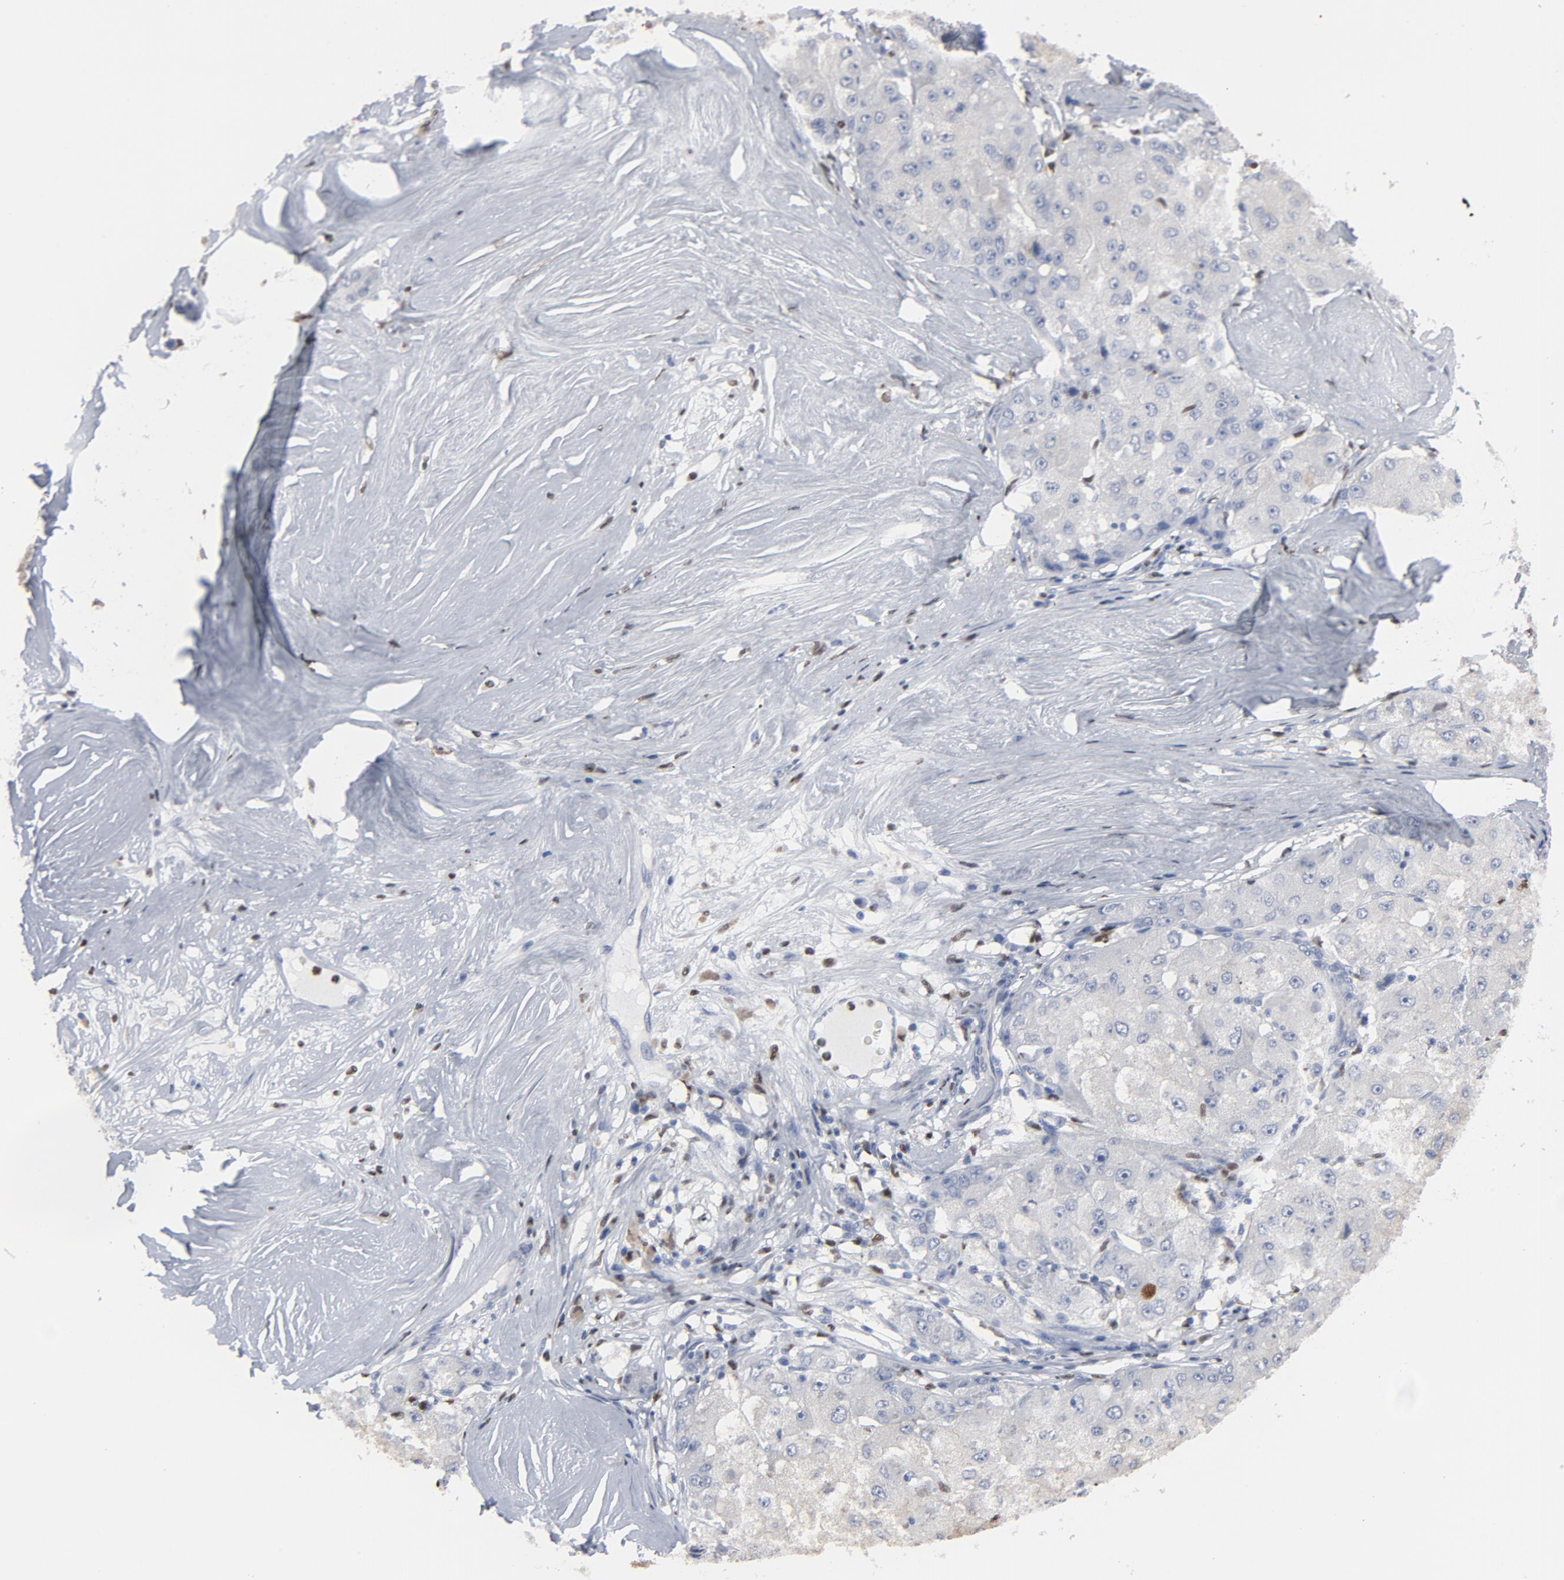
{"staining": {"intensity": "negative", "quantity": "none", "location": "none"}, "tissue": "liver cancer", "cell_type": "Tumor cells", "image_type": "cancer", "snomed": [{"axis": "morphology", "description": "Carcinoma, Hepatocellular, NOS"}, {"axis": "topography", "description": "Liver"}], "caption": "This is an IHC image of human hepatocellular carcinoma (liver). There is no positivity in tumor cells.", "gene": "SPI1", "patient": {"sex": "male", "age": 80}}